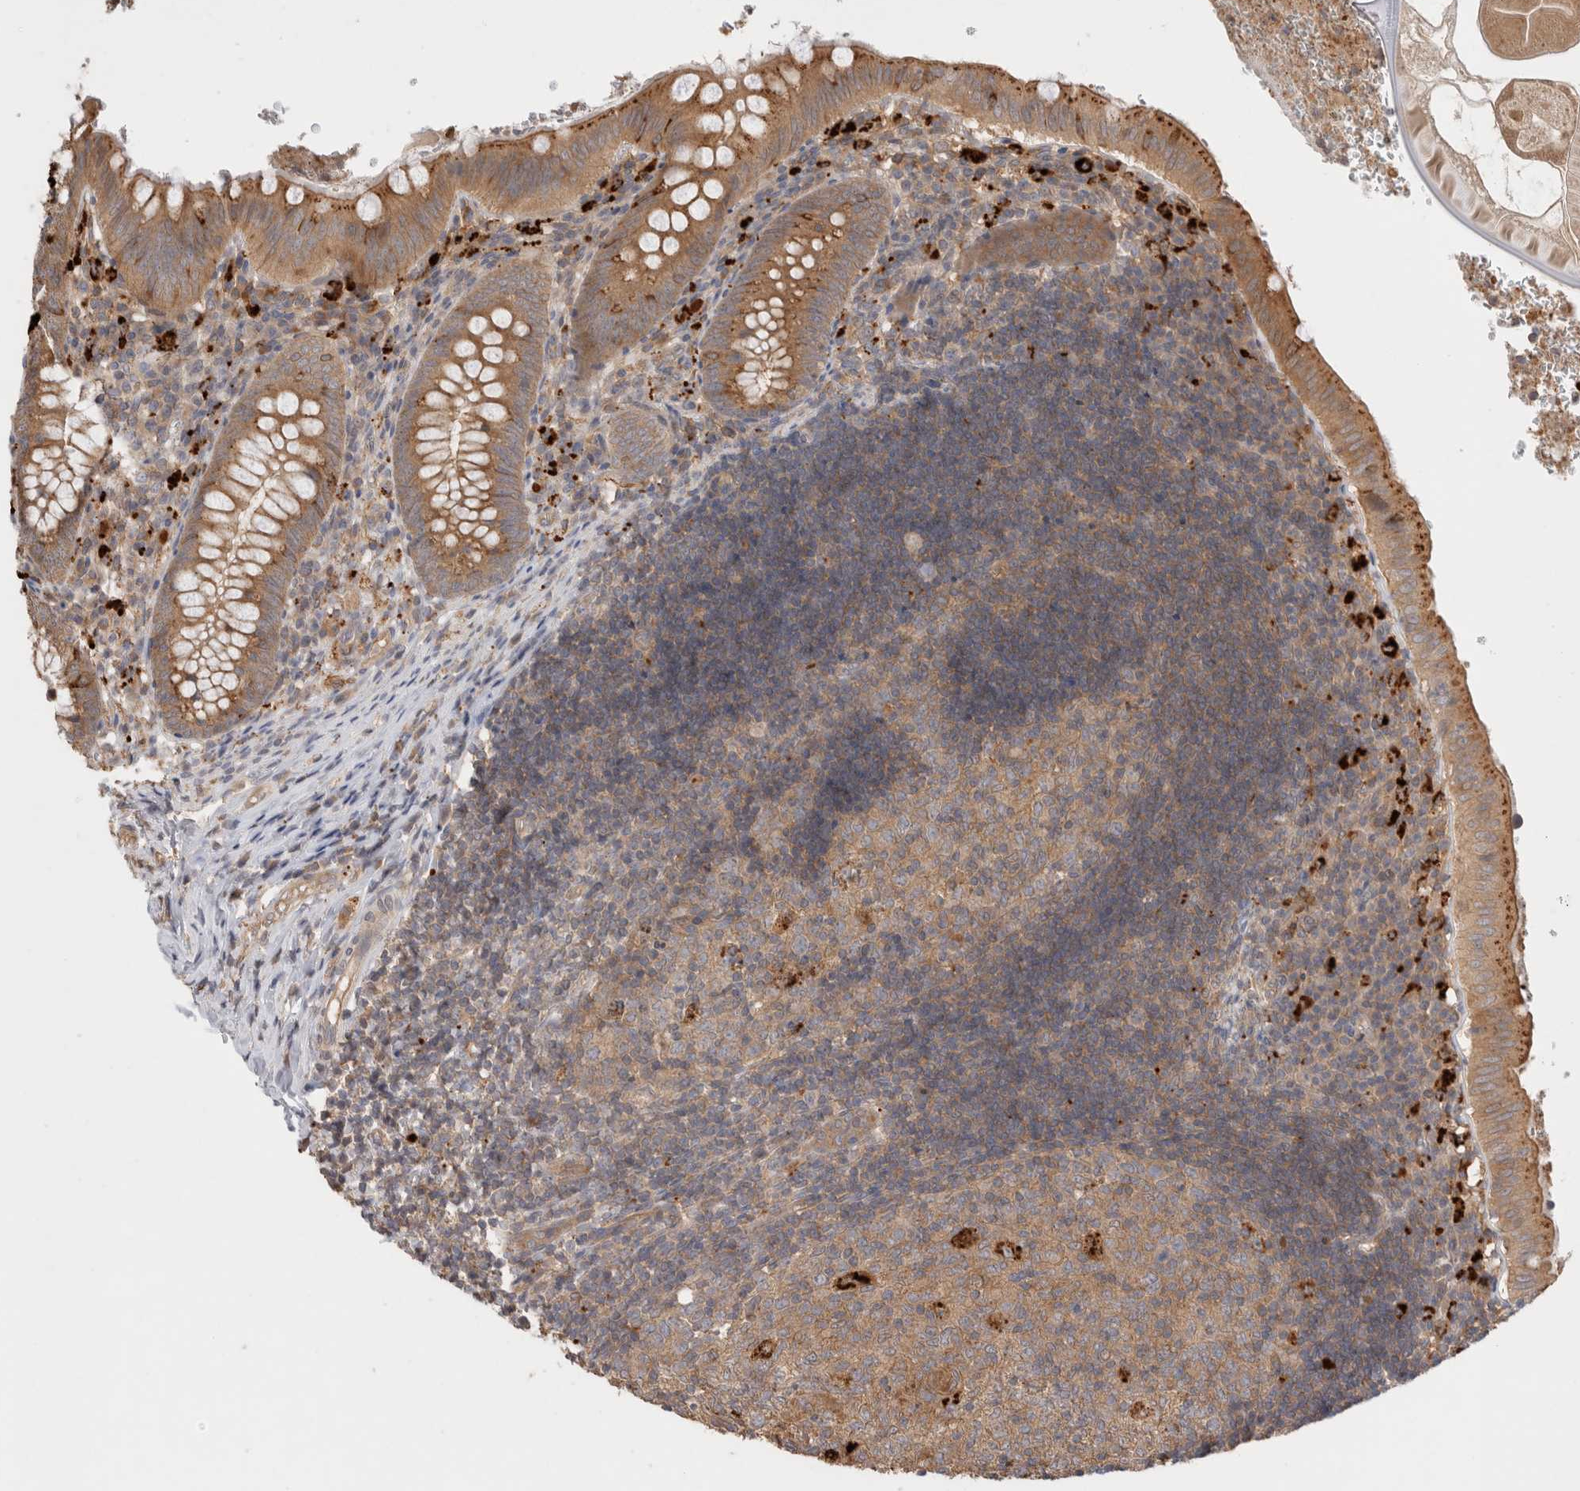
{"staining": {"intensity": "moderate", "quantity": ">75%", "location": "cytoplasmic/membranous"}, "tissue": "appendix", "cell_type": "Glandular cells", "image_type": "normal", "snomed": [{"axis": "morphology", "description": "Normal tissue, NOS"}, {"axis": "topography", "description": "Appendix"}], "caption": "A micrograph showing moderate cytoplasmic/membranous expression in approximately >75% of glandular cells in normal appendix, as visualized by brown immunohistochemical staining.", "gene": "VPS28", "patient": {"sex": "male", "age": 8}}